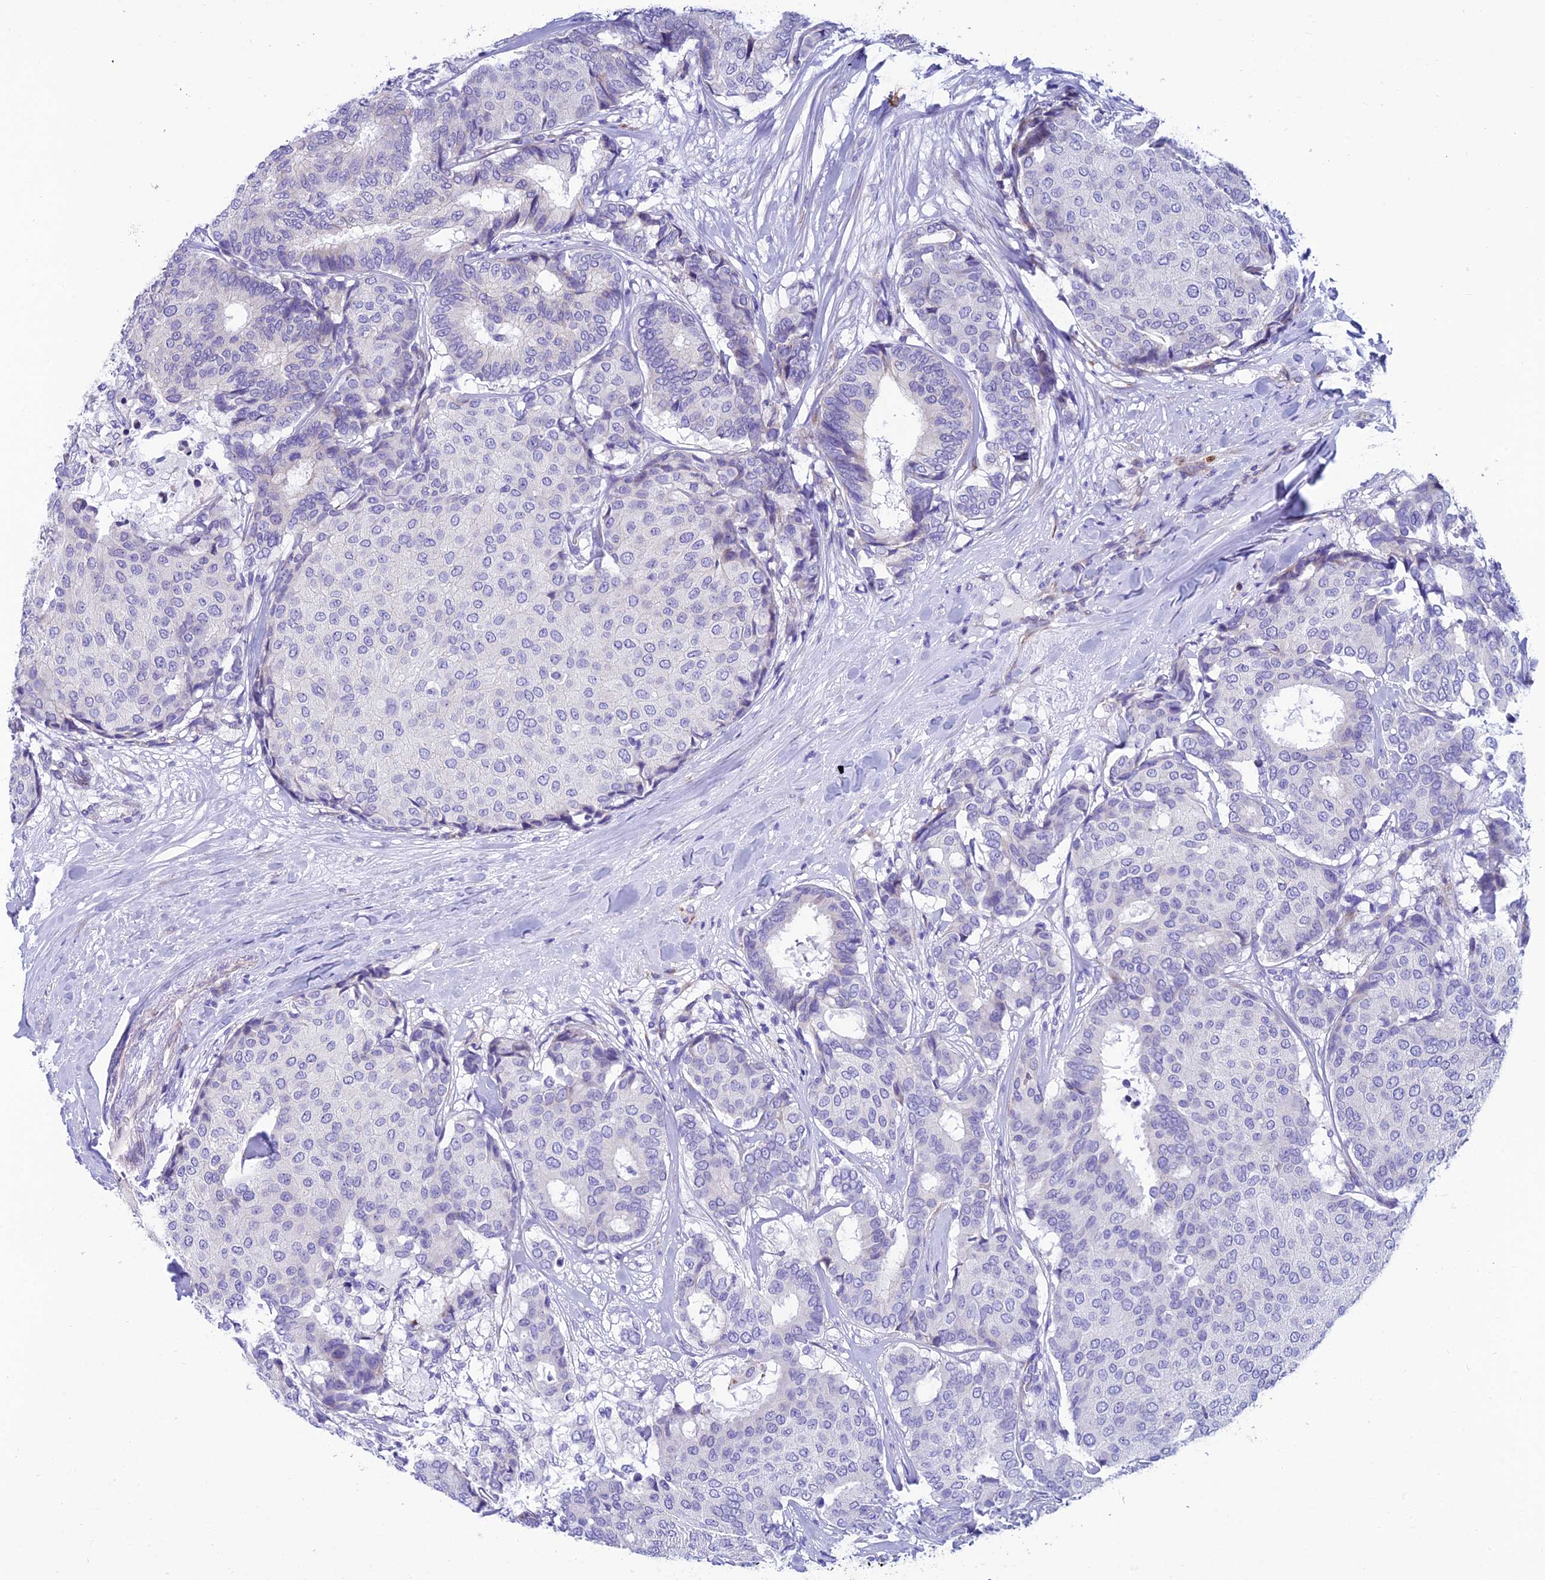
{"staining": {"intensity": "negative", "quantity": "none", "location": "none"}, "tissue": "breast cancer", "cell_type": "Tumor cells", "image_type": "cancer", "snomed": [{"axis": "morphology", "description": "Duct carcinoma"}, {"axis": "topography", "description": "Breast"}], "caption": "The photomicrograph exhibits no significant expression in tumor cells of breast infiltrating ductal carcinoma.", "gene": "MACIR", "patient": {"sex": "female", "age": 75}}